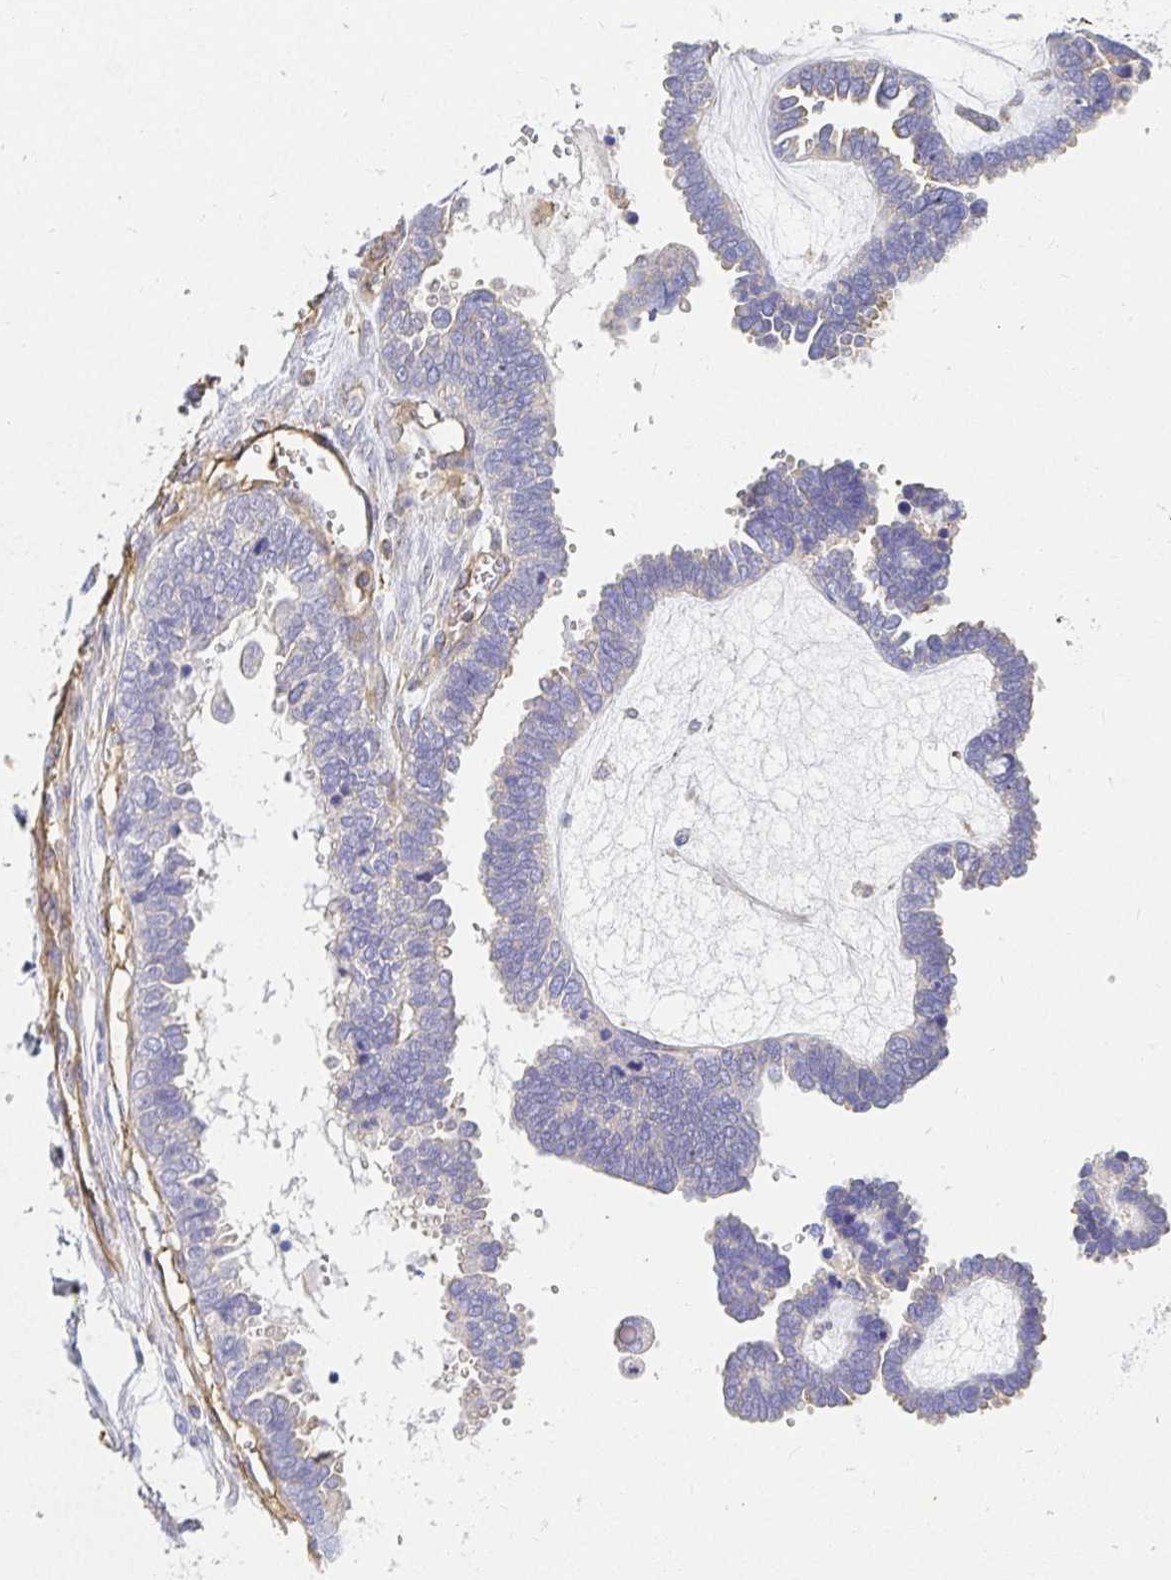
{"staining": {"intensity": "negative", "quantity": "none", "location": "none"}, "tissue": "ovarian cancer", "cell_type": "Tumor cells", "image_type": "cancer", "snomed": [{"axis": "morphology", "description": "Cystadenocarcinoma, serous, NOS"}, {"axis": "topography", "description": "Ovary"}], "caption": "Serous cystadenocarcinoma (ovarian) was stained to show a protein in brown. There is no significant expression in tumor cells.", "gene": "TSPAN19", "patient": {"sex": "female", "age": 51}}